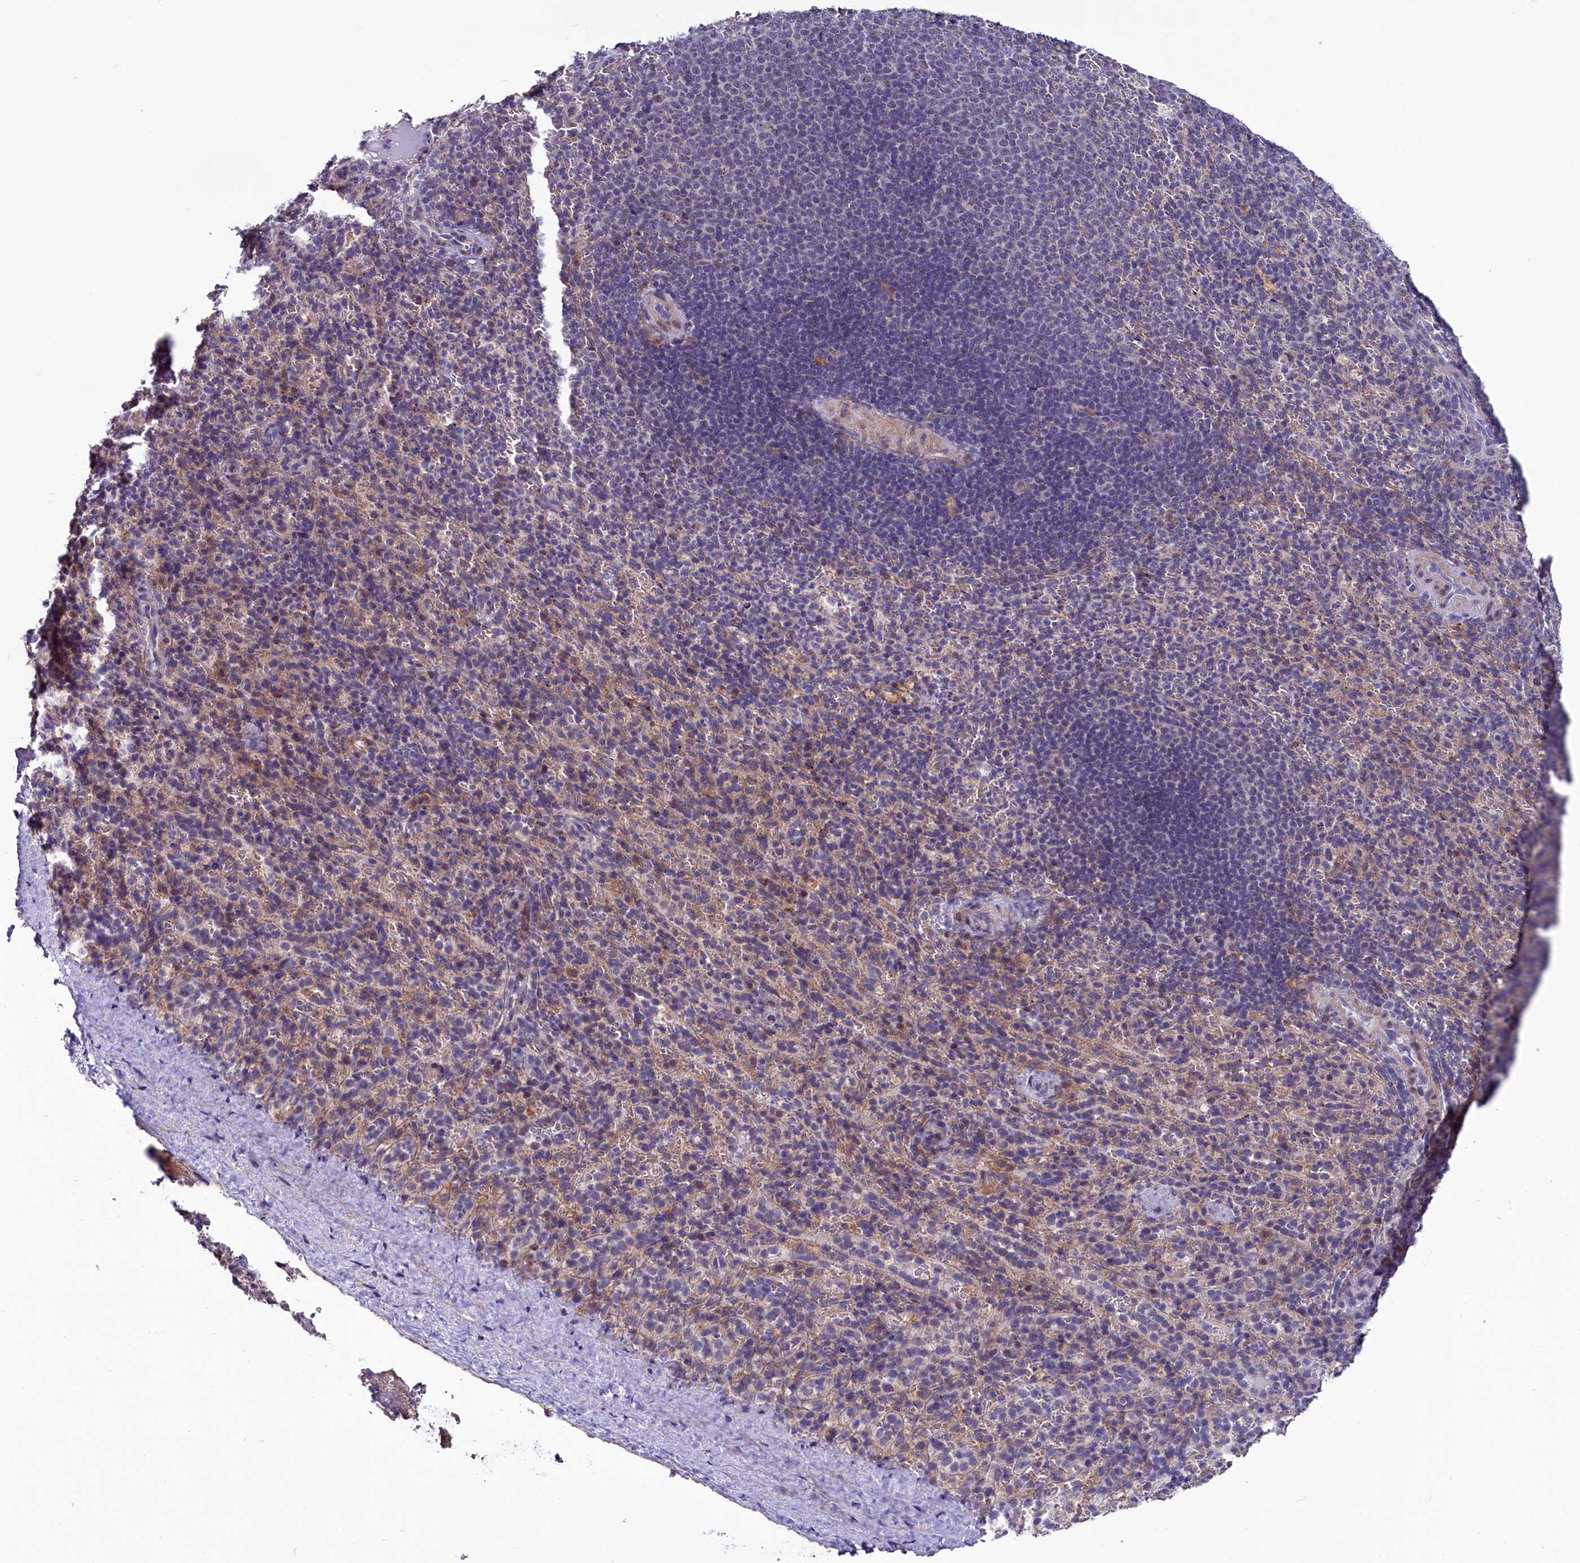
{"staining": {"intensity": "negative", "quantity": "none", "location": "none"}, "tissue": "spleen", "cell_type": "Cells in red pulp", "image_type": "normal", "snomed": [{"axis": "morphology", "description": "Normal tissue, NOS"}, {"axis": "topography", "description": "Spleen"}], "caption": "Spleen was stained to show a protein in brown. There is no significant staining in cells in red pulp. (Brightfield microscopy of DAB immunohistochemistry at high magnification).", "gene": "SLC39A6", "patient": {"sex": "female", "age": 21}}